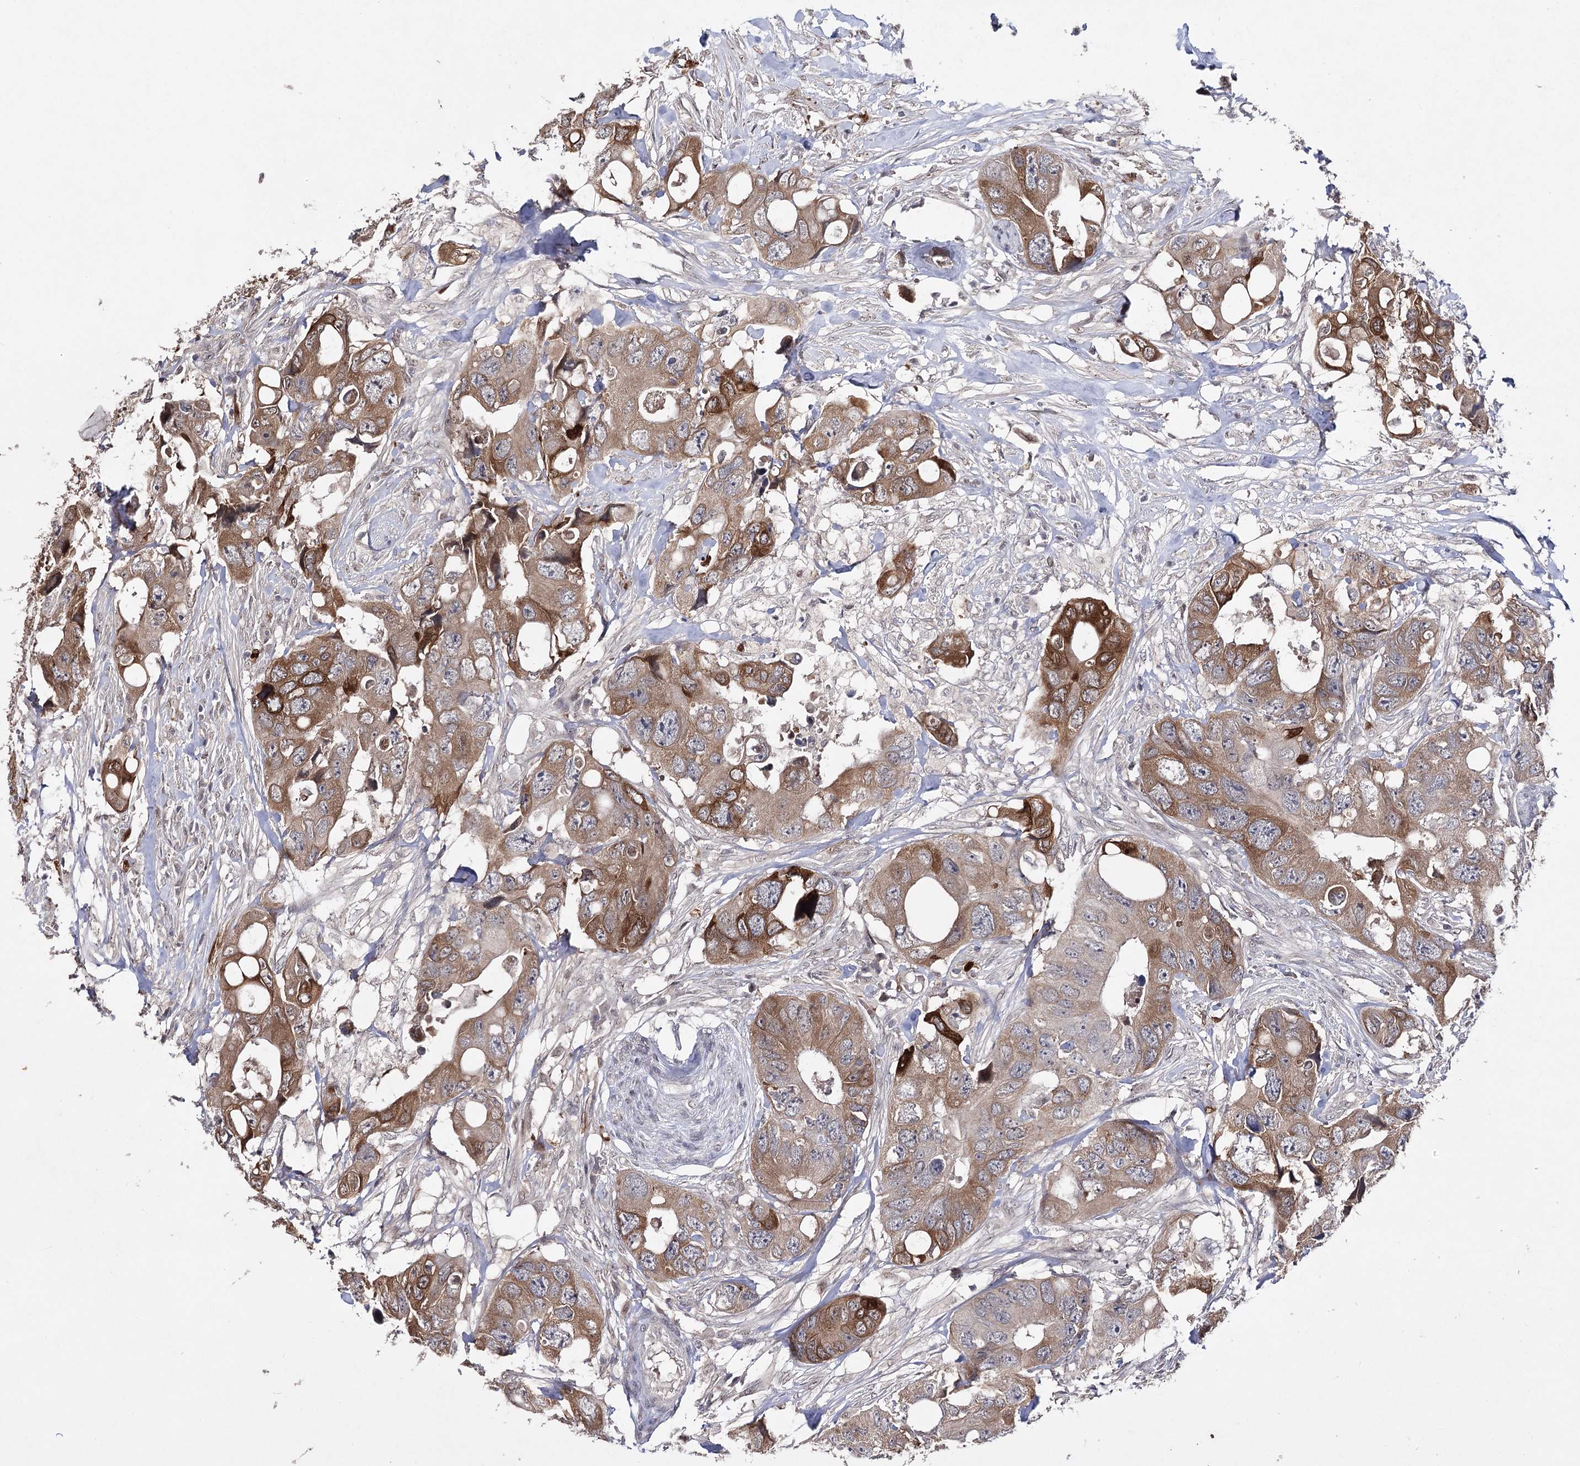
{"staining": {"intensity": "moderate", "quantity": "25%-75%", "location": "cytoplasmic/membranous"}, "tissue": "colorectal cancer", "cell_type": "Tumor cells", "image_type": "cancer", "snomed": [{"axis": "morphology", "description": "Adenocarcinoma, NOS"}, {"axis": "topography", "description": "Rectum"}], "caption": "High-power microscopy captured an immunohistochemistry (IHC) histopathology image of colorectal cancer (adenocarcinoma), revealing moderate cytoplasmic/membranous staining in about 25%-75% of tumor cells.", "gene": "HSD11B2", "patient": {"sex": "male", "age": 57}}